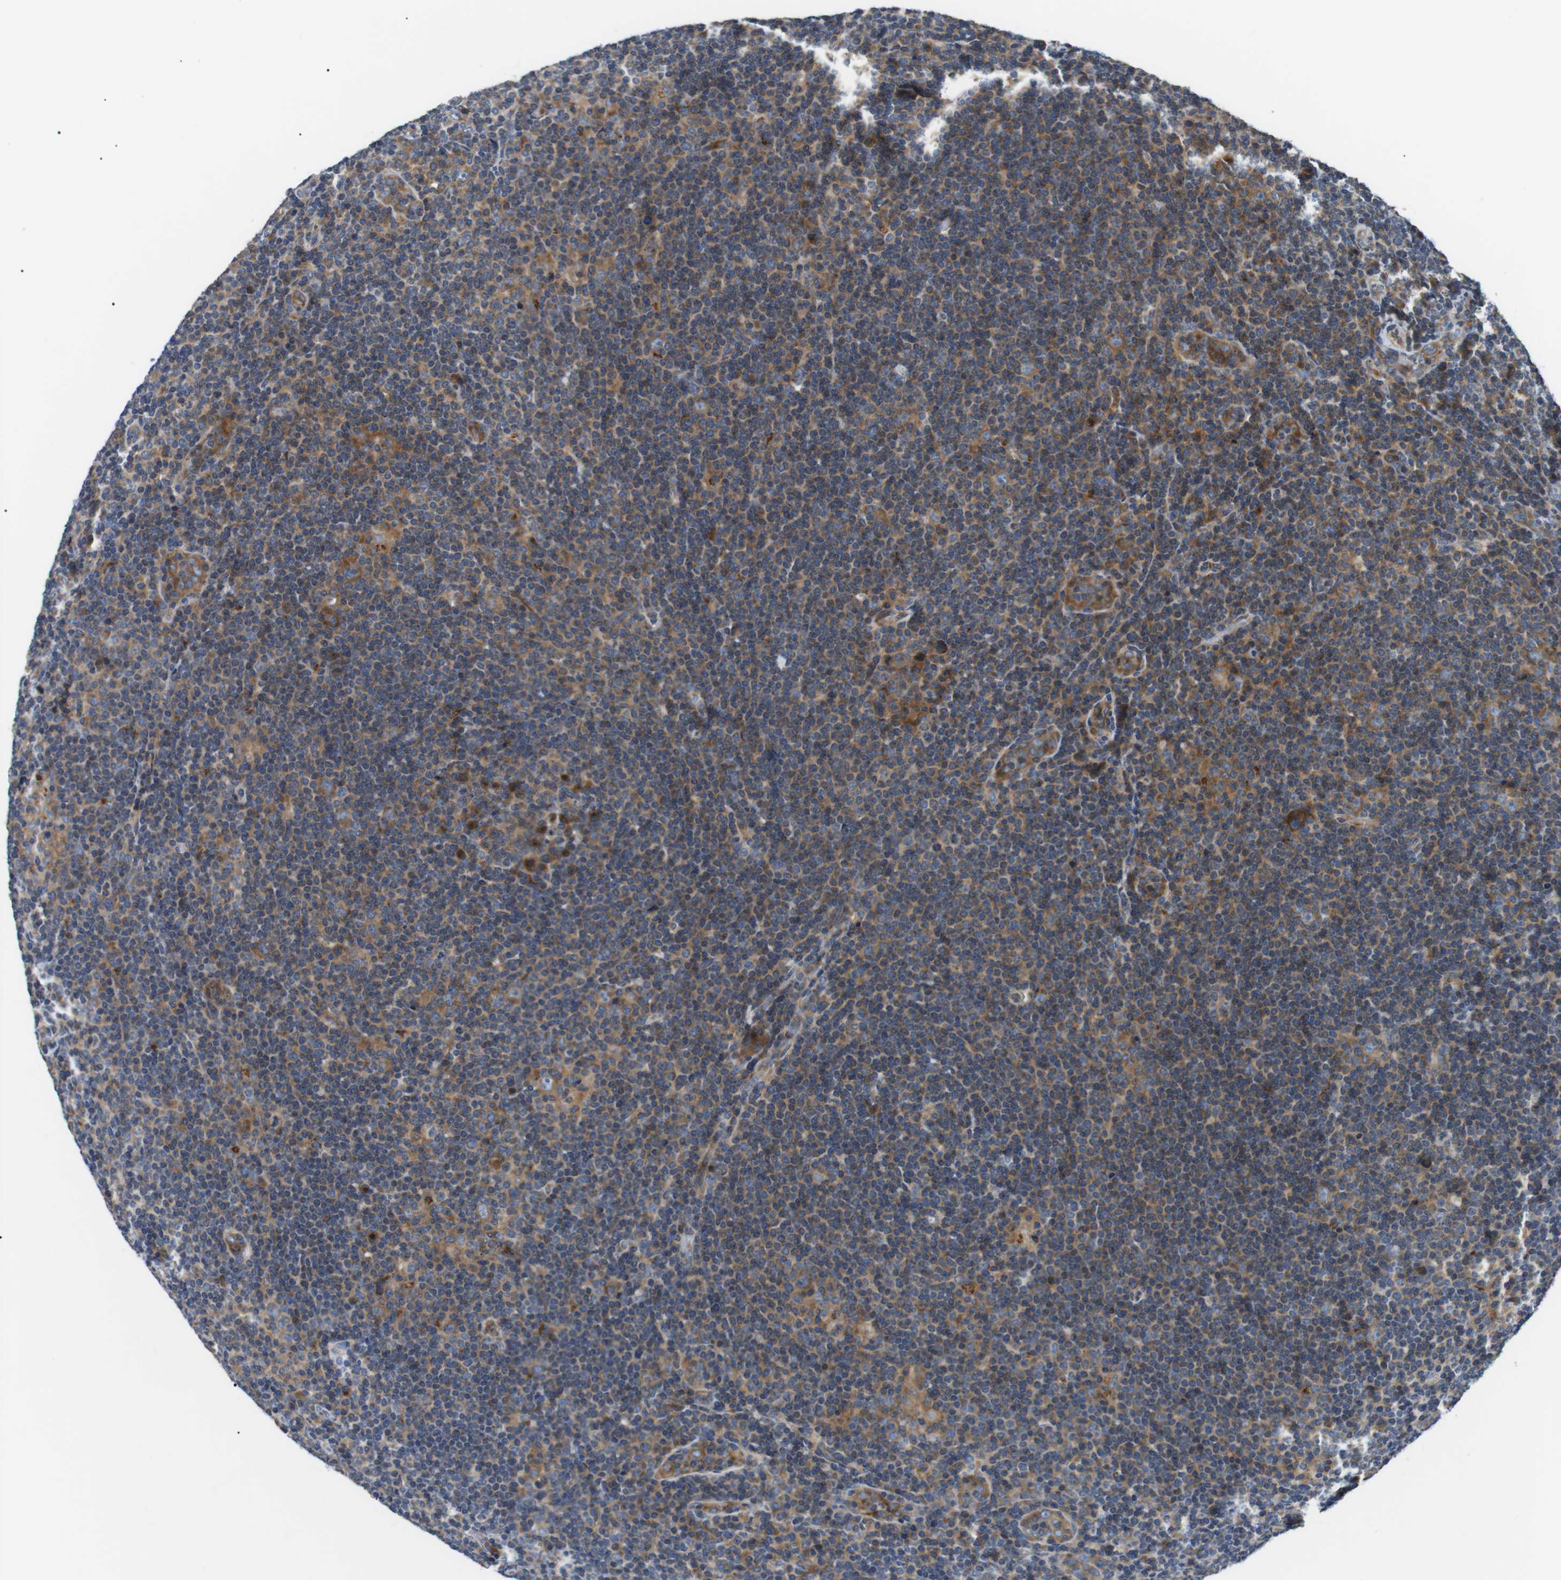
{"staining": {"intensity": "moderate", "quantity": "25%-75%", "location": "cytoplasmic/membranous"}, "tissue": "lymphoma", "cell_type": "Tumor cells", "image_type": "cancer", "snomed": [{"axis": "morphology", "description": "Hodgkin's disease, NOS"}, {"axis": "topography", "description": "Lymph node"}], "caption": "The photomicrograph shows a brown stain indicating the presence of a protein in the cytoplasmic/membranous of tumor cells in Hodgkin's disease.", "gene": "DIPK1A", "patient": {"sex": "female", "age": 57}}